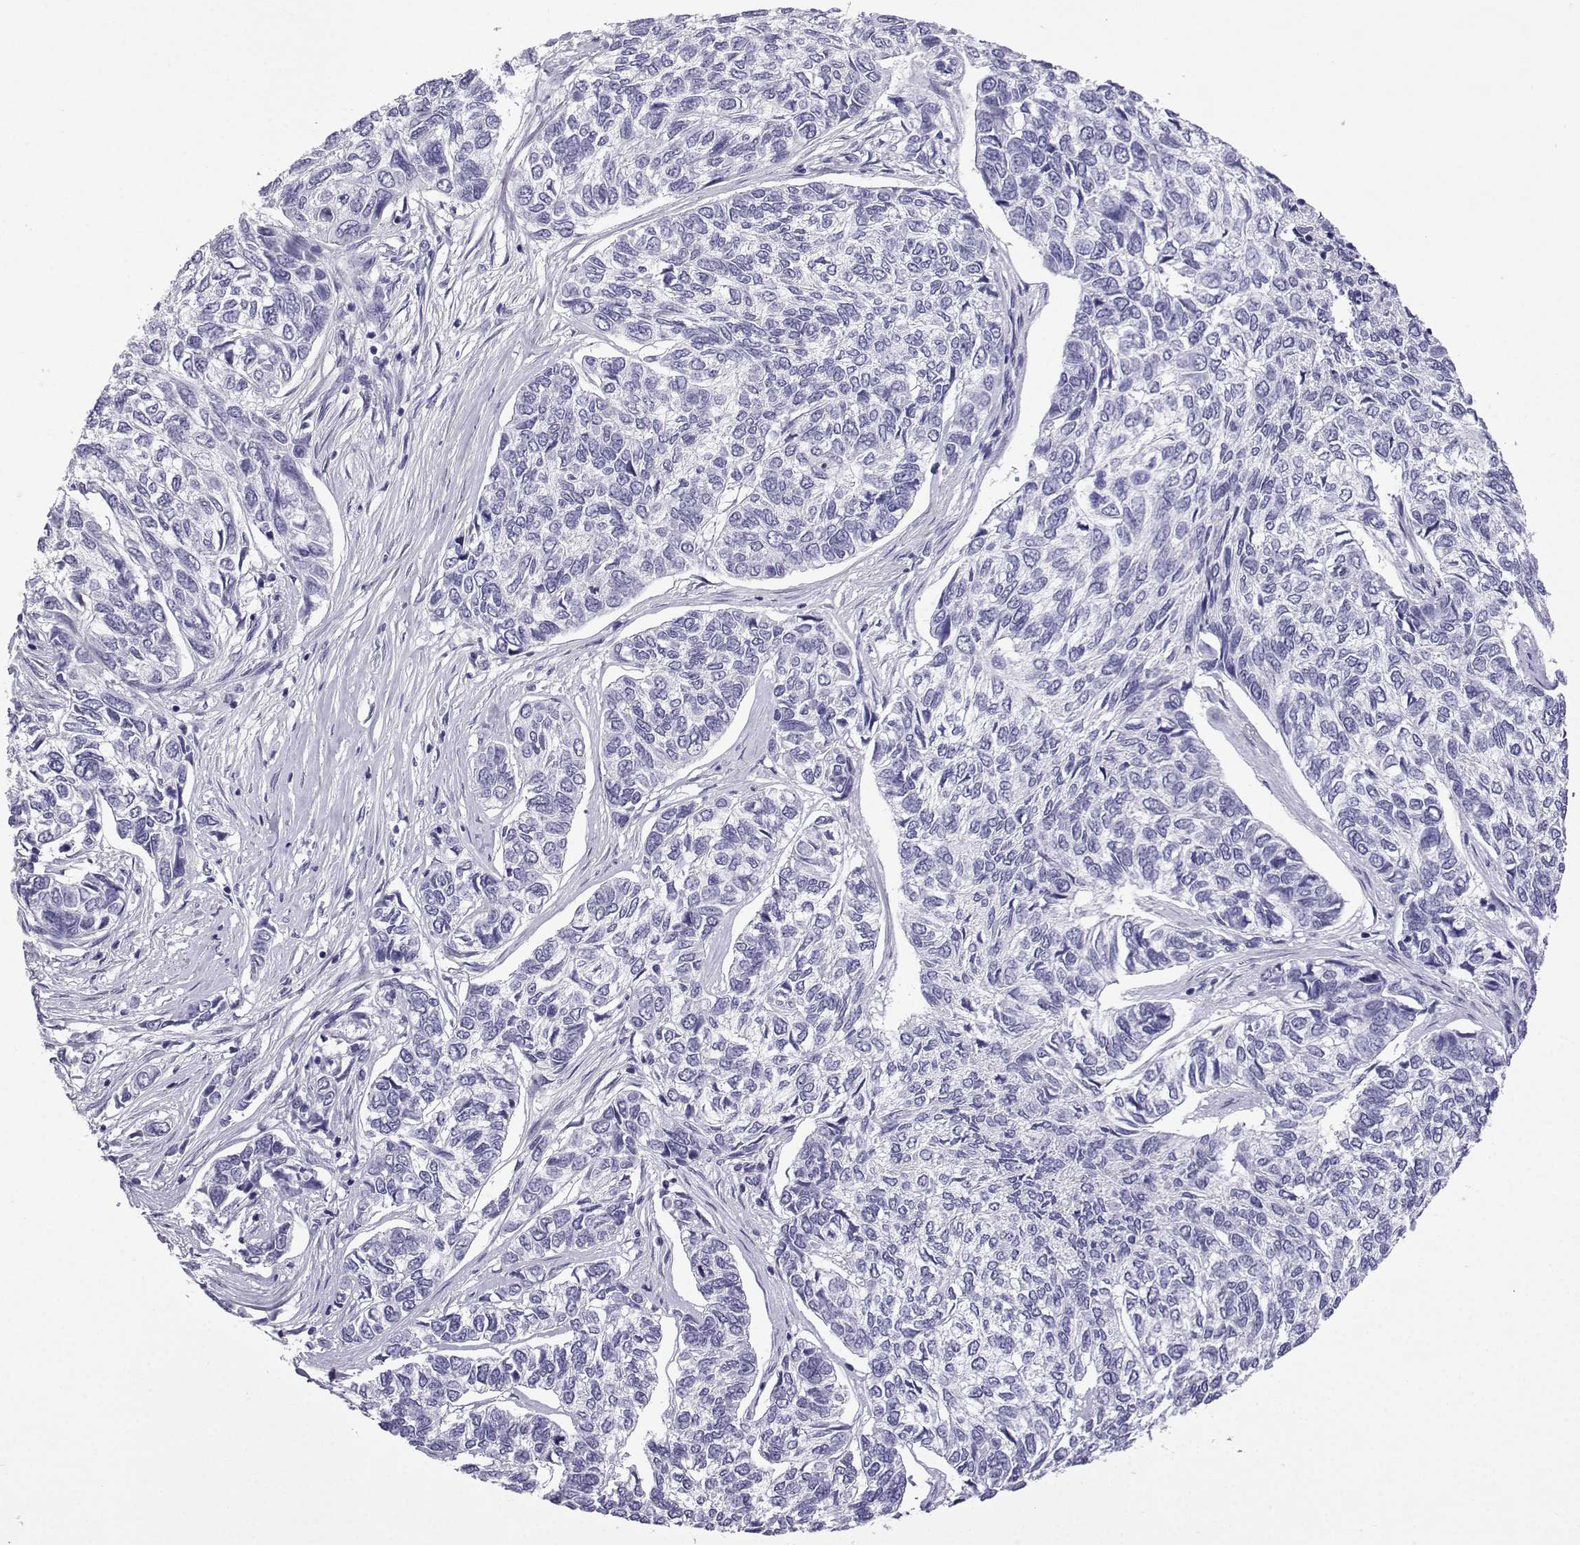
{"staining": {"intensity": "negative", "quantity": "none", "location": "none"}, "tissue": "skin cancer", "cell_type": "Tumor cells", "image_type": "cancer", "snomed": [{"axis": "morphology", "description": "Basal cell carcinoma"}, {"axis": "topography", "description": "Skin"}], "caption": "High magnification brightfield microscopy of basal cell carcinoma (skin) stained with DAB (brown) and counterstained with hematoxylin (blue): tumor cells show no significant expression. The staining was performed using DAB (3,3'-diaminobenzidine) to visualize the protein expression in brown, while the nuclei were stained in blue with hematoxylin (Magnification: 20x).", "gene": "KCNF1", "patient": {"sex": "female", "age": 65}}